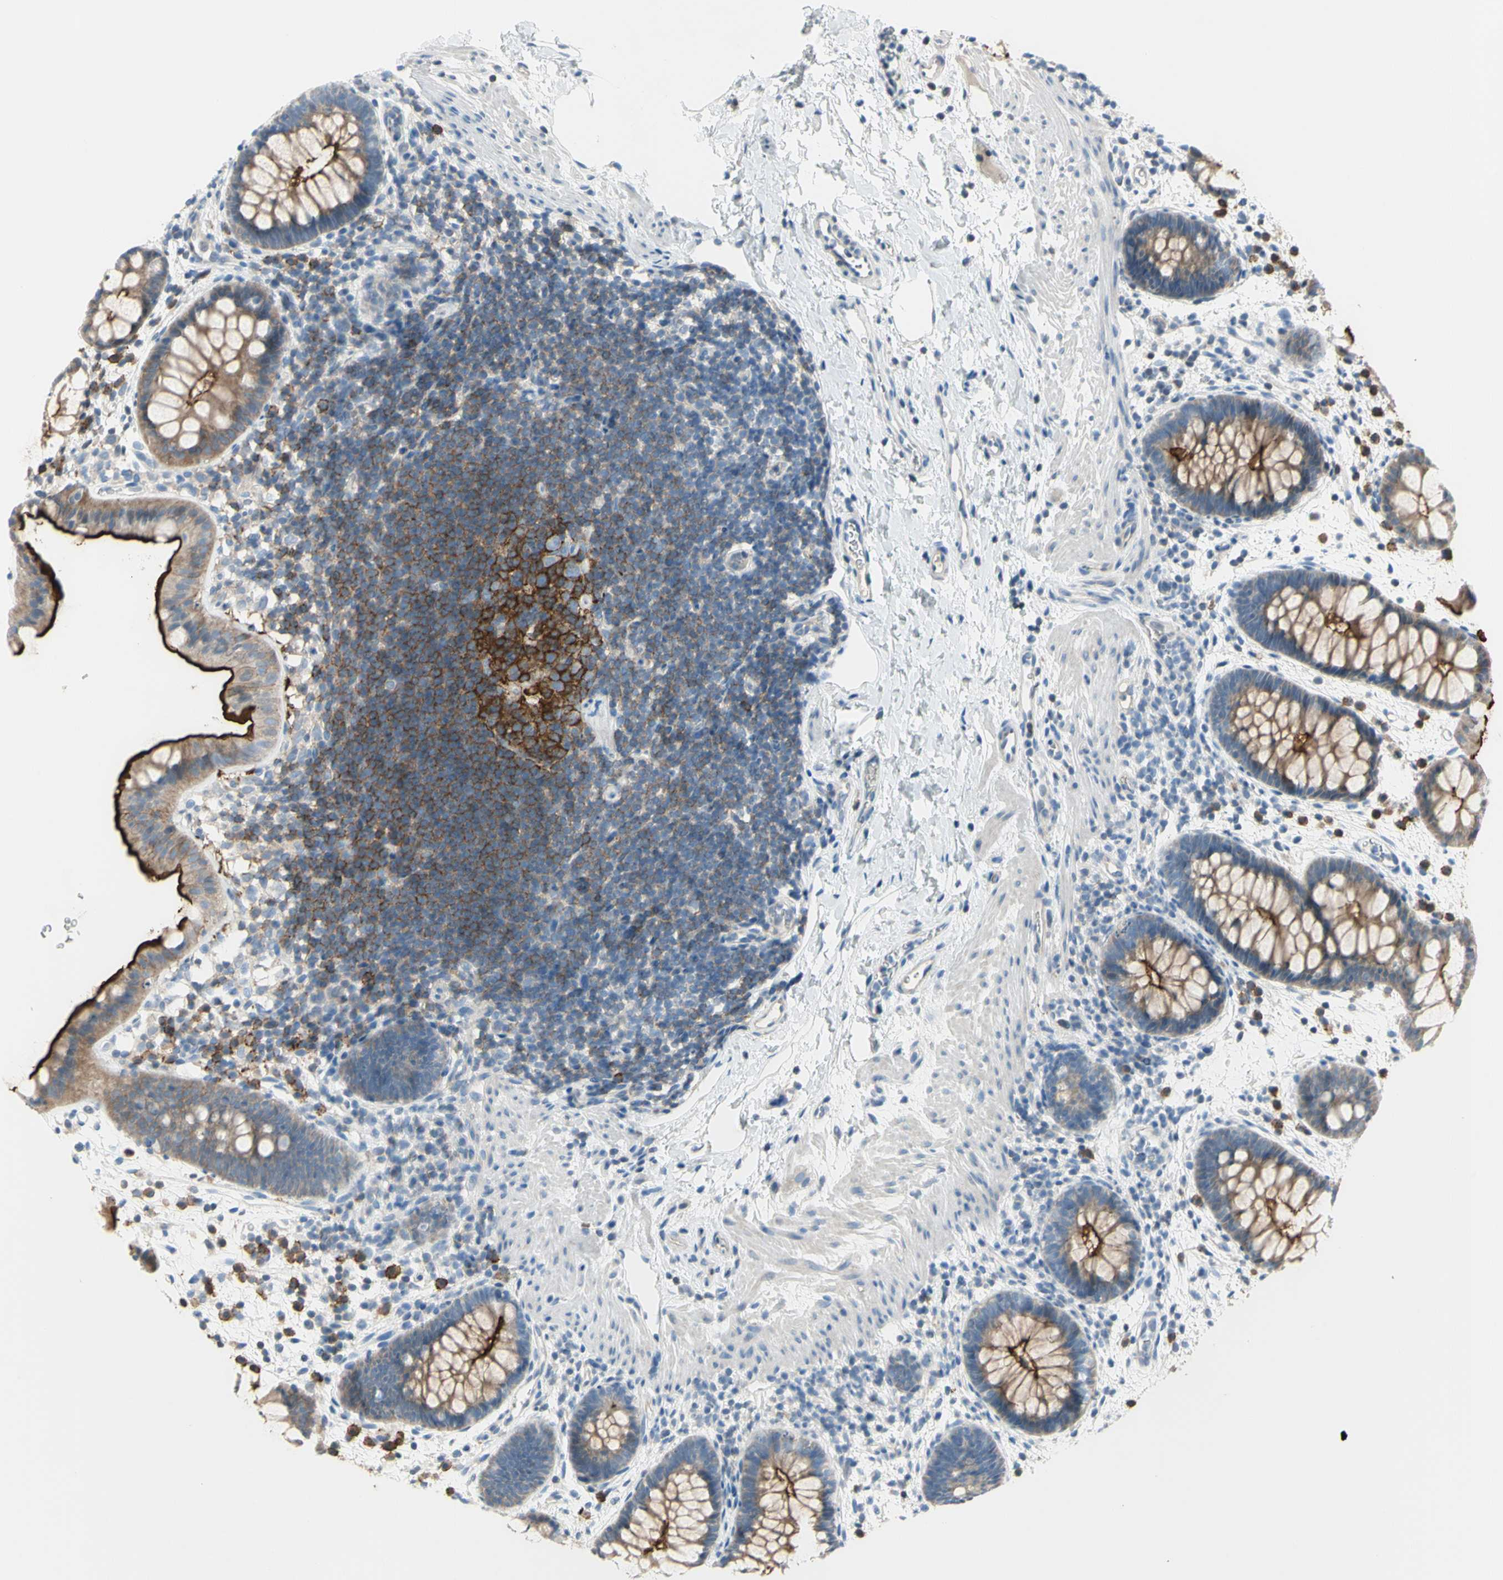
{"staining": {"intensity": "strong", "quantity": ">75%", "location": "cytoplasmic/membranous"}, "tissue": "rectum", "cell_type": "Glandular cells", "image_type": "normal", "snomed": [{"axis": "morphology", "description": "Normal tissue, NOS"}, {"axis": "topography", "description": "Rectum"}], "caption": "IHC histopathology image of unremarkable human rectum stained for a protein (brown), which displays high levels of strong cytoplasmic/membranous expression in approximately >75% of glandular cells.", "gene": "MUC1", "patient": {"sex": "female", "age": 24}}